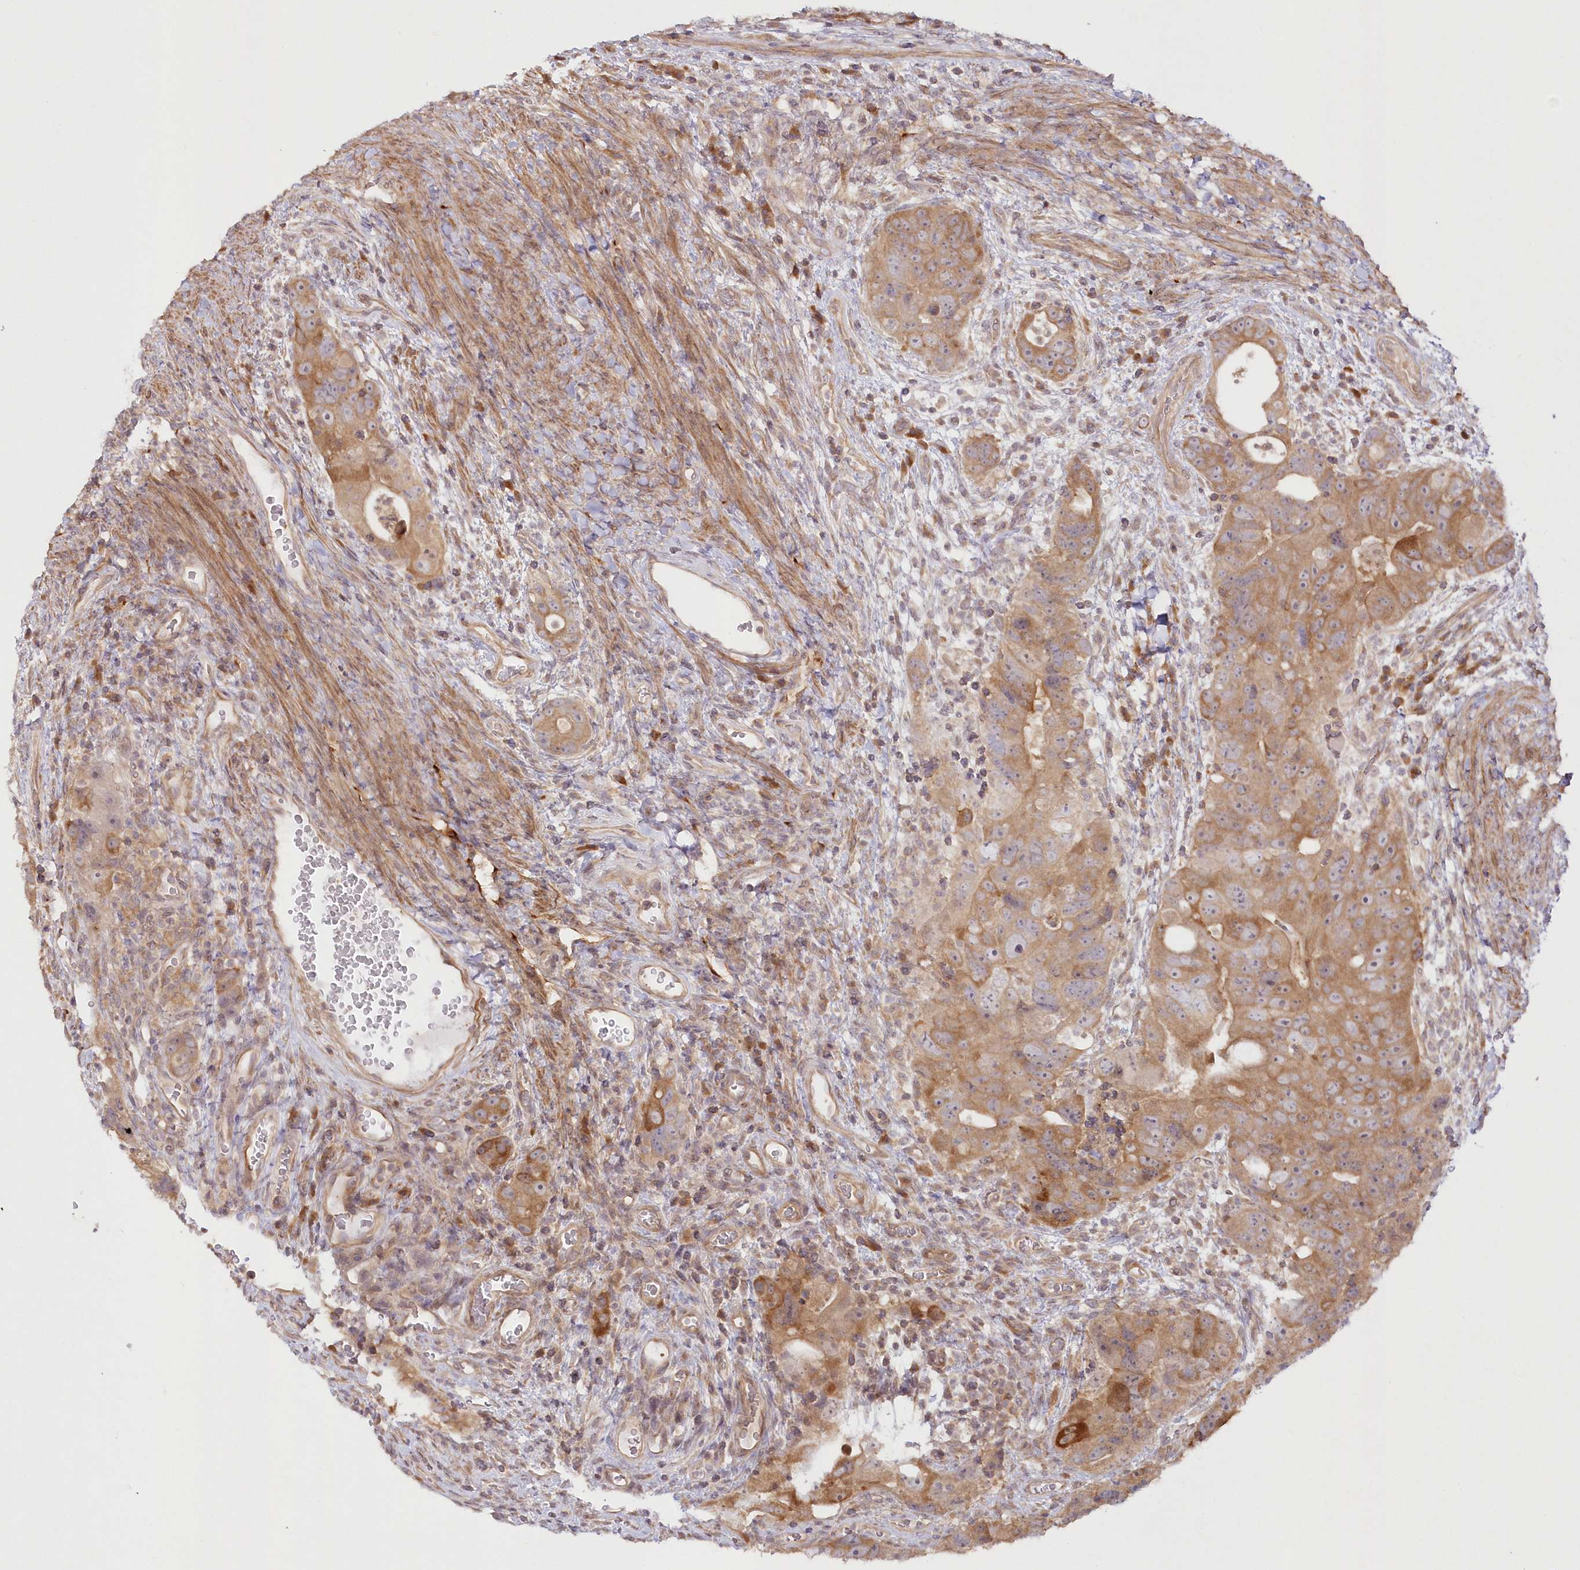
{"staining": {"intensity": "moderate", "quantity": ">75%", "location": "cytoplasmic/membranous"}, "tissue": "colorectal cancer", "cell_type": "Tumor cells", "image_type": "cancer", "snomed": [{"axis": "morphology", "description": "Adenocarcinoma, NOS"}, {"axis": "topography", "description": "Rectum"}], "caption": "Immunohistochemical staining of colorectal adenocarcinoma reveals medium levels of moderate cytoplasmic/membranous protein expression in approximately >75% of tumor cells. The protein of interest is shown in brown color, while the nuclei are stained blue.", "gene": "IPMK", "patient": {"sex": "male", "age": 59}}